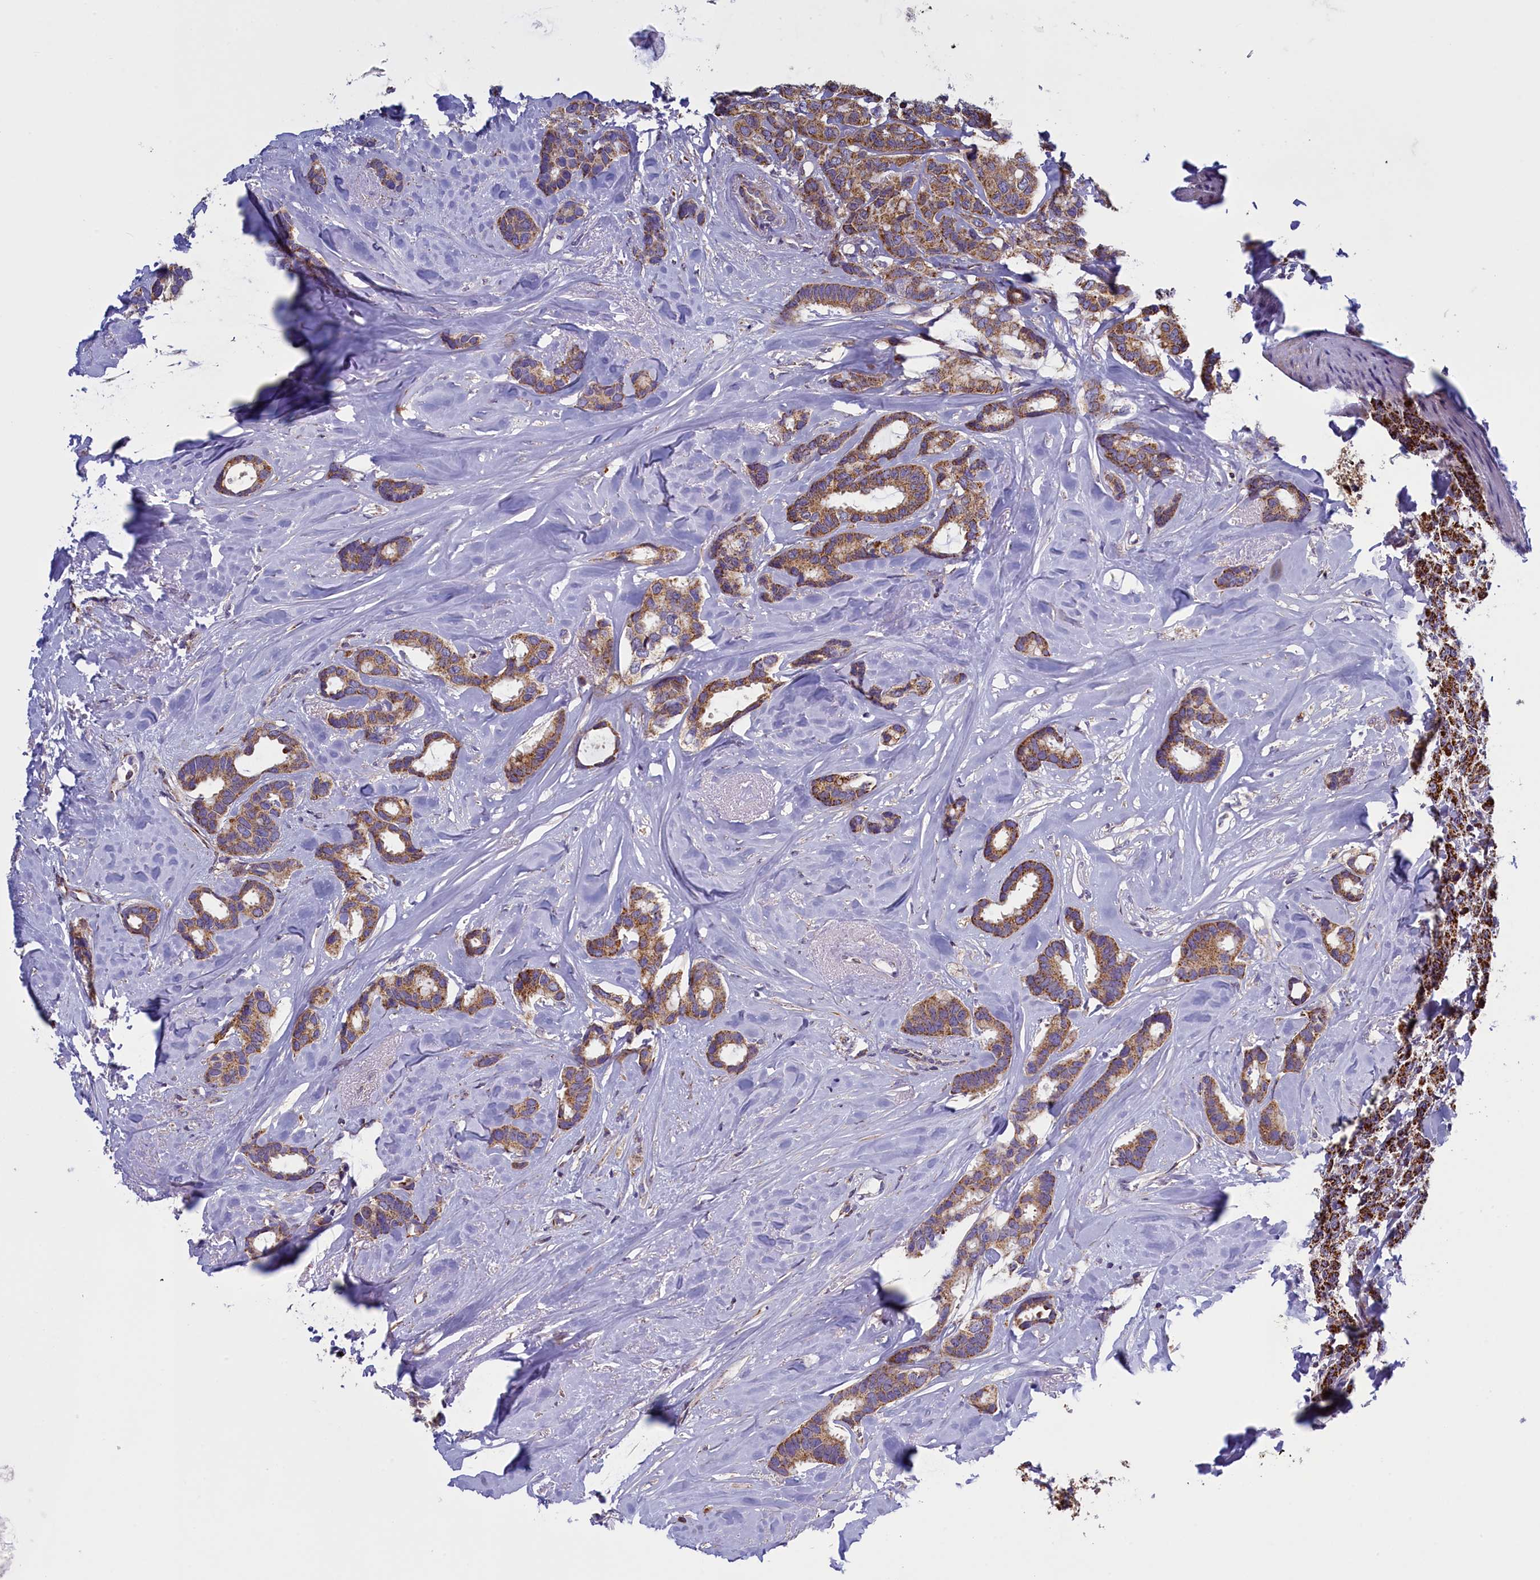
{"staining": {"intensity": "moderate", "quantity": ">75%", "location": "cytoplasmic/membranous"}, "tissue": "breast cancer", "cell_type": "Tumor cells", "image_type": "cancer", "snomed": [{"axis": "morphology", "description": "Duct carcinoma"}, {"axis": "topography", "description": "Breast"}], "caption": "Protein expression analysis of human breast cancer reveals moderate cytoplasmic/membranous positivity in approximately >75% of tumor cells. (DAB = brown stain, brightfield microscopy at high magnification).", "gene": "IFT122", "patient": {"sex": "female", "age": 87}}